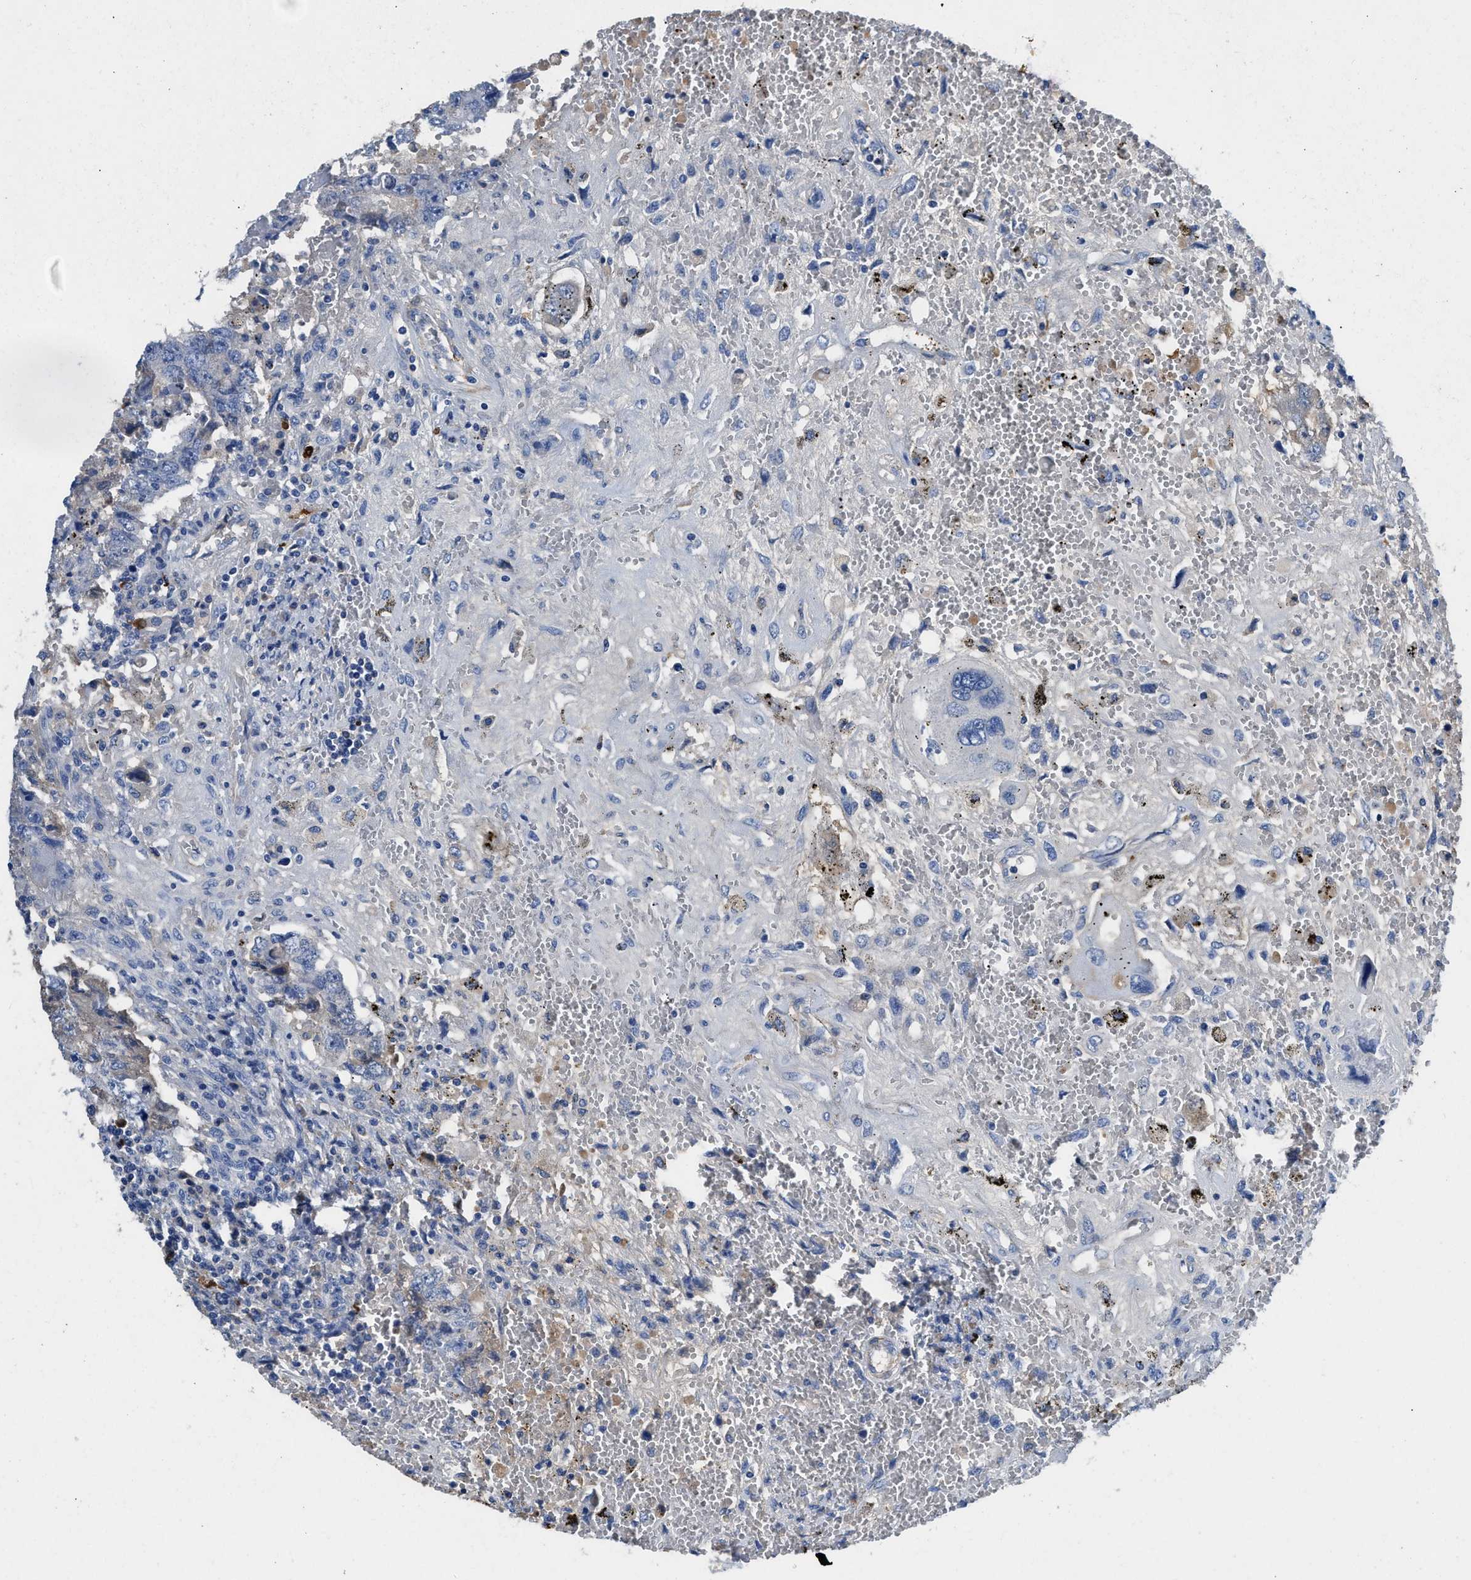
{"staining": {"intensity": "negative", "quantity": "none", "location": "none"}, "tissue": "testis cancer", "cell_type": "Tumor cells", "image_type": "cancer", "snomed": [{"axis": "morphology", "description": "Carcinoma, Embryonal, NOS"}, {"axis": "topography", "description": "Testis"}], "caption": "Immunohistochemistry histopathology image of neoplastic tissue: embryonal carcinoma (testis) stained with DAB (3,3'-diaminobenzidine) shows no significant protein staining in tumor cells. (IHC, brightfield microscopy, high magnification).", "gene": "SPEG", "patient": {"sex": "male", "age": 26}}